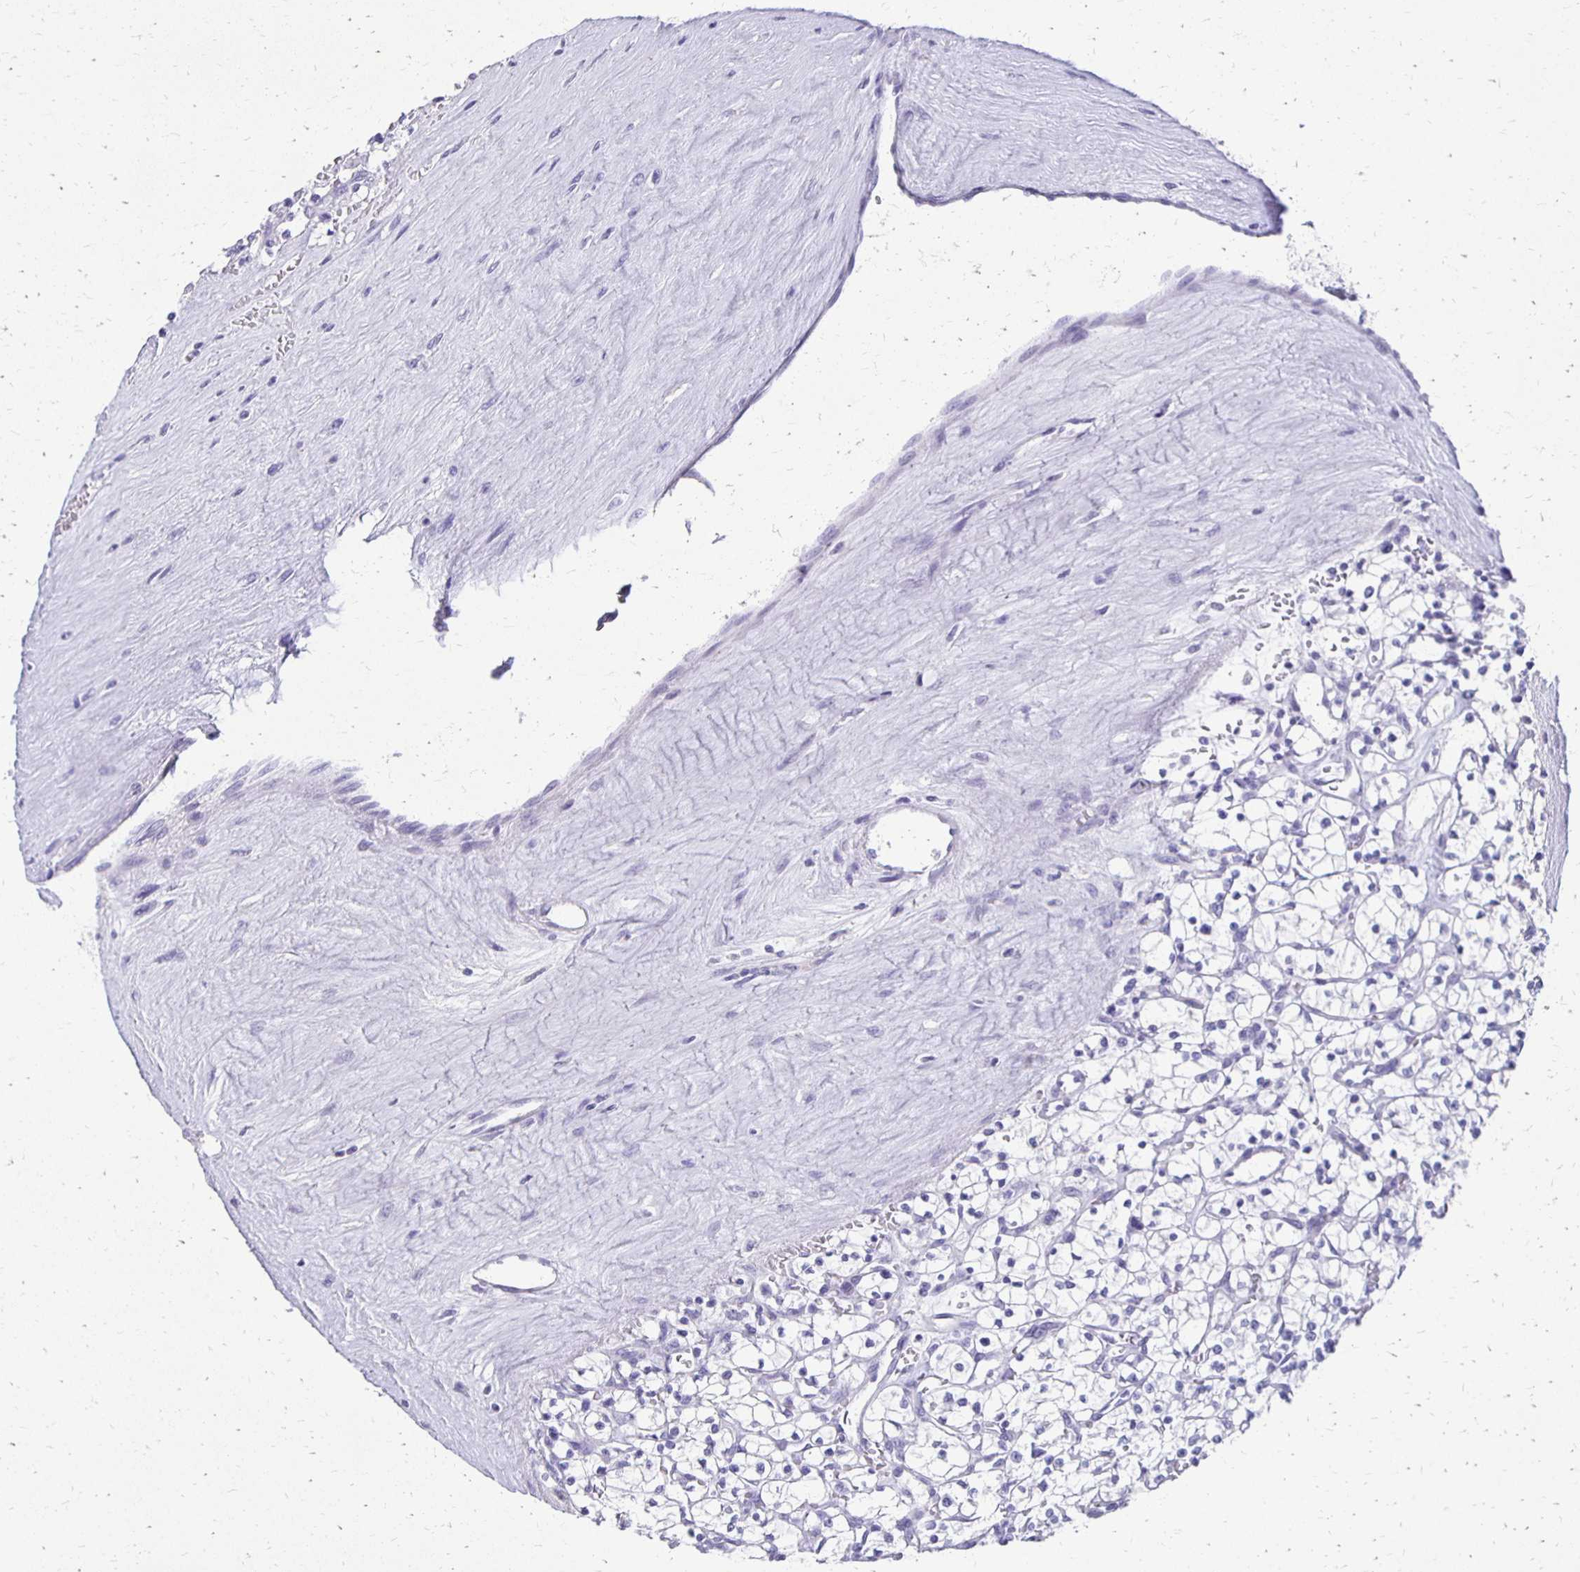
{"staining": {"intensity": "negative", "quantity": "none", "location": "none"}, "tissue": "renal cancer", "cell_type": "Tumor cells", "image_type": "cancer", "snomed": [{"axis": "morphology", "description": "Adenocarcinoma, NOS"}, {"axis": "topography", "description": "Kidney"}], "caption": "Image shows no protein staining in tumor cells of adenocarcinoma (renal) tissue. Nuclei are stained in blue.", "gene": "ANKRD45", "patient": {"sex": "female", "age": 64}}